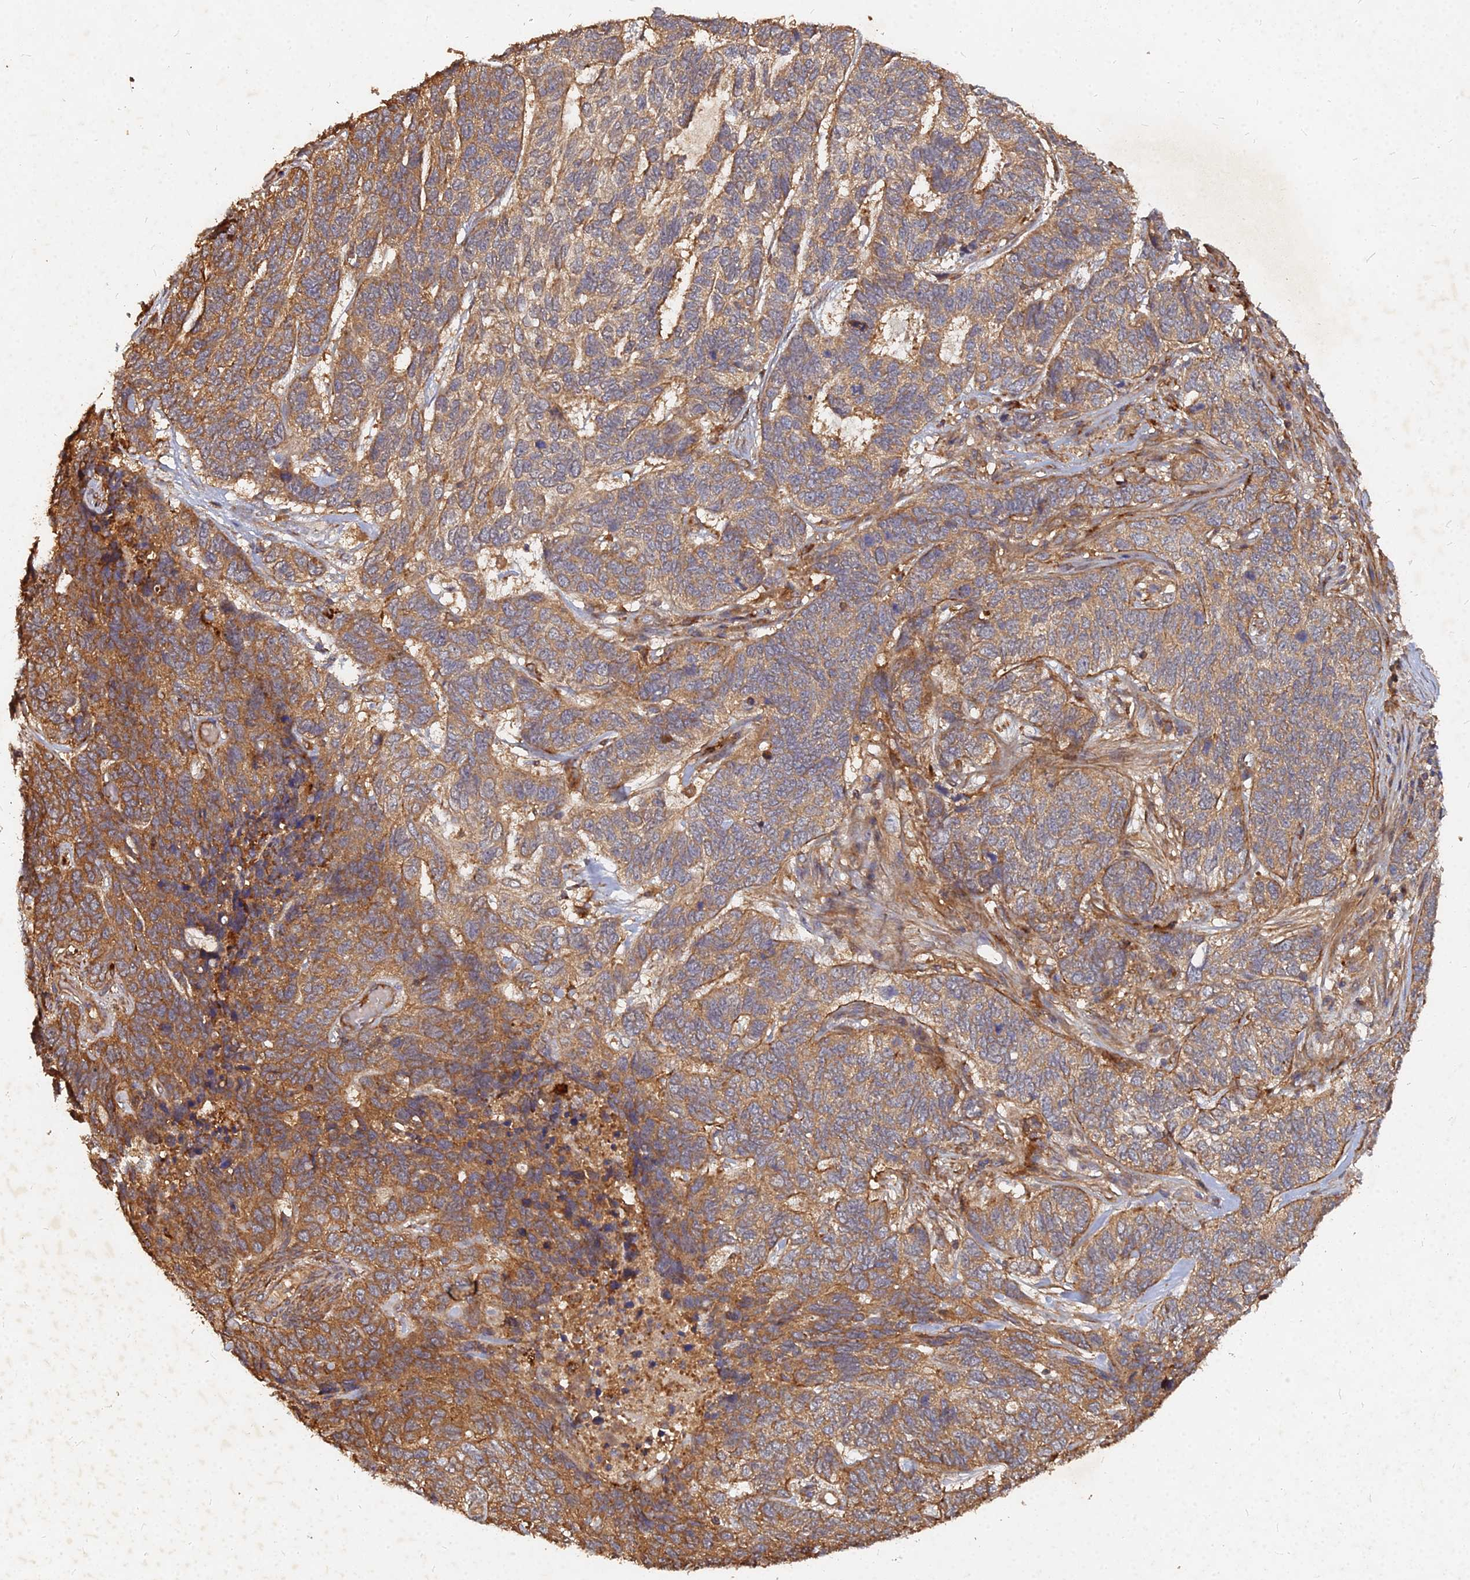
{"staining": {"intensity": "moderate", "quantity": ">75%", "location": "cytoplasmic/membranous"}, "tissue": "skin cancer", "cell_type": "Tumor cells", "image_type": "cancer", "snomed": [{"axis": "morphology", "description": "Basal cell carcinoma"}, {"axis": "topography", "description": "Skin"}], "caption": "Brown immunohistochemical staining in basal cell carcinoma (skin) shows moderate cytoplasmic/membranous positivity in about >75% of tumor cells. The protein of interest is stained brown, and the nuclei are stained in blue (DAB (3,3'-diaminobenzidine) IHC with brightfield microscopy, high magnification).", "gene": "UBE2W", "patient": {"sex": "female", "age": 65}}